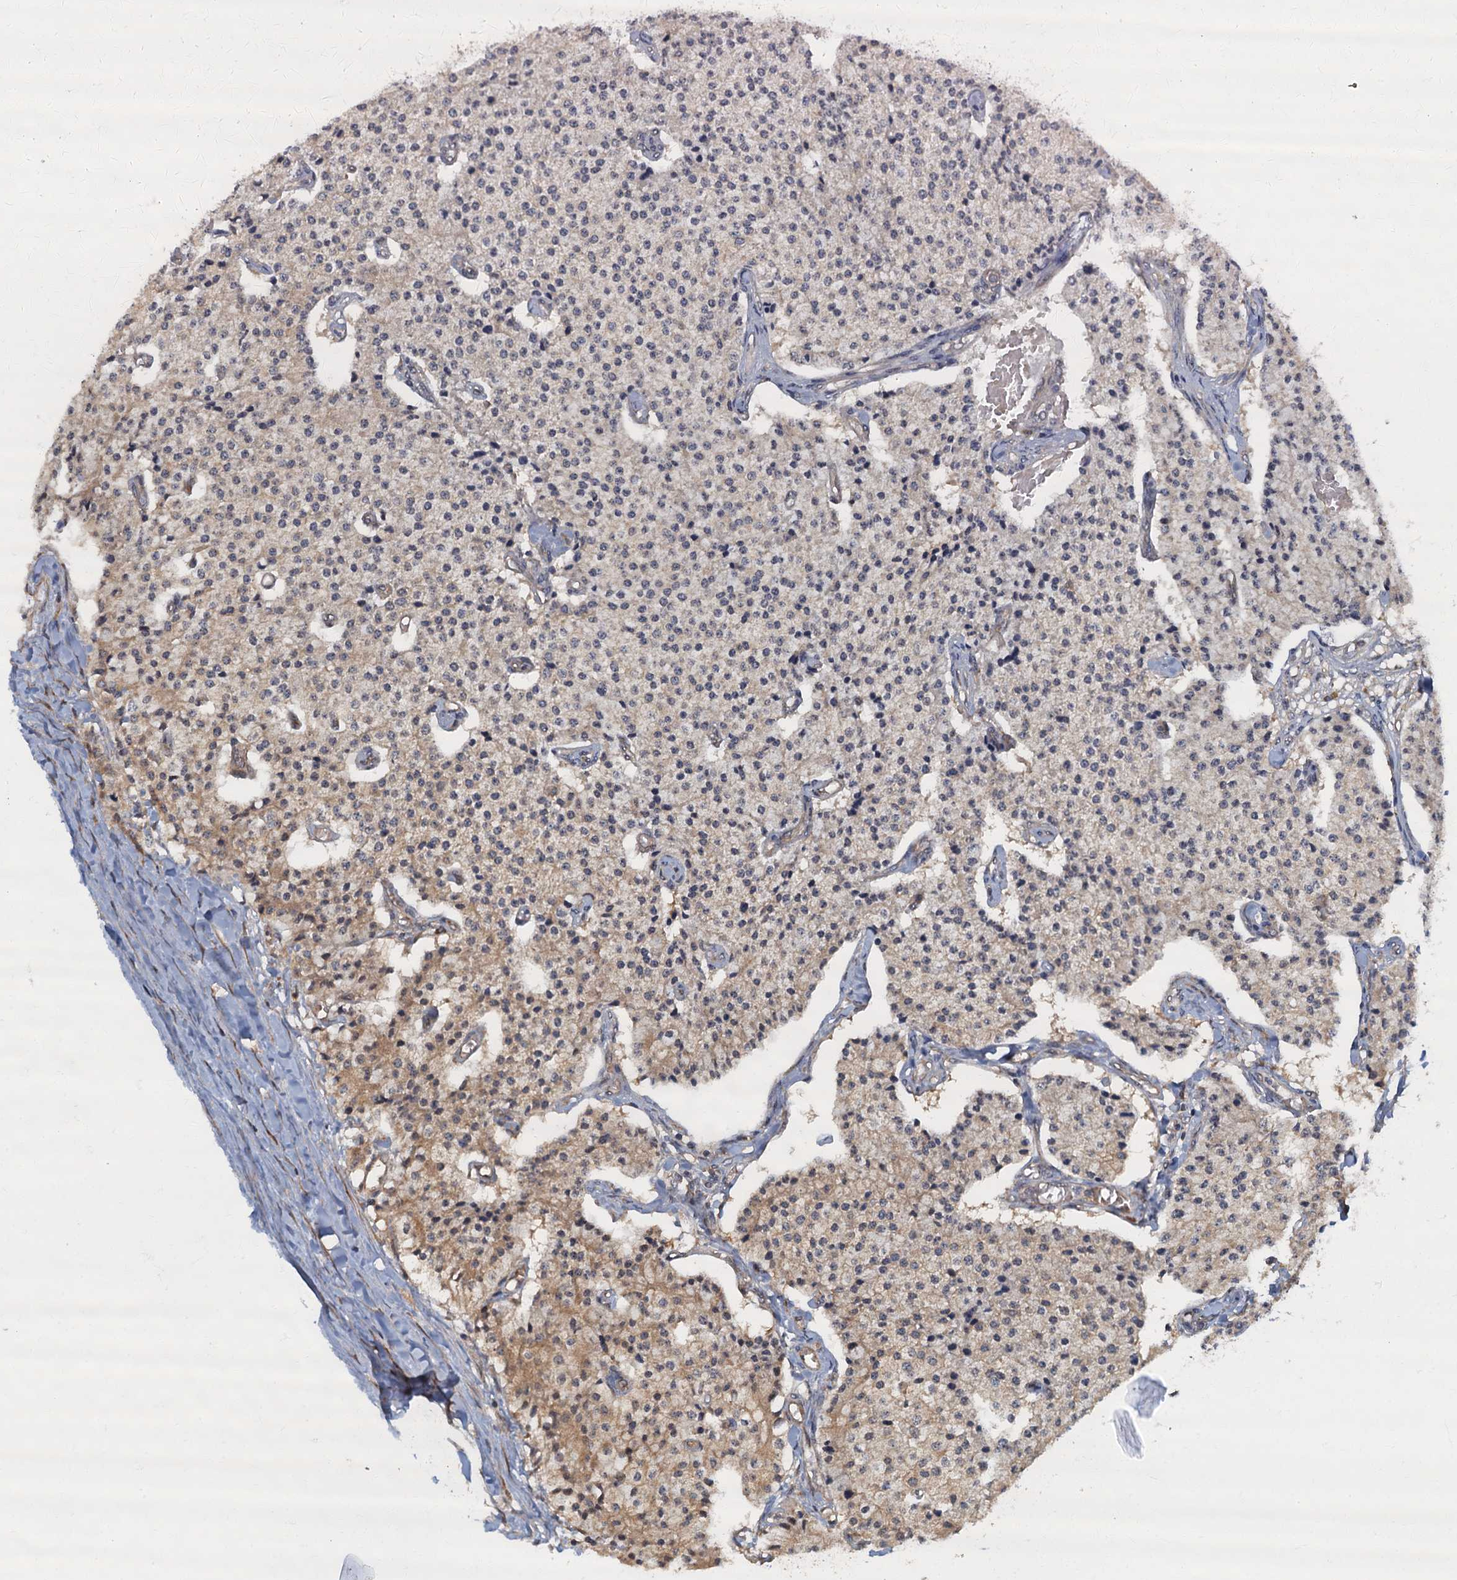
{"staining": {"intensity": "weak", "quantity": "25%-75%", "location": "cytoplasmic/membranous"}, "tissue": "carcinoid", "cell_type": "Tumor cells", "image_type": "cancer", "snomed": [{"axis": "morphology", "description": "Carcinoid, malignant, NOS"}, {"axis": "topography", "description": "Colon"}], "caption": "Tumor cells display weak cytoplasmic/membranous staining in about 25%-75% of cells in carcinoid (malignant). The protein of interest is stained brown, and the nuclei are stained in blue (DAB (3,3'-diaminobenzidine) IHC with brightfield microscopy, high magnification).", "gene": "TBCK", "patient": {"sex": "female", "age": 52}}